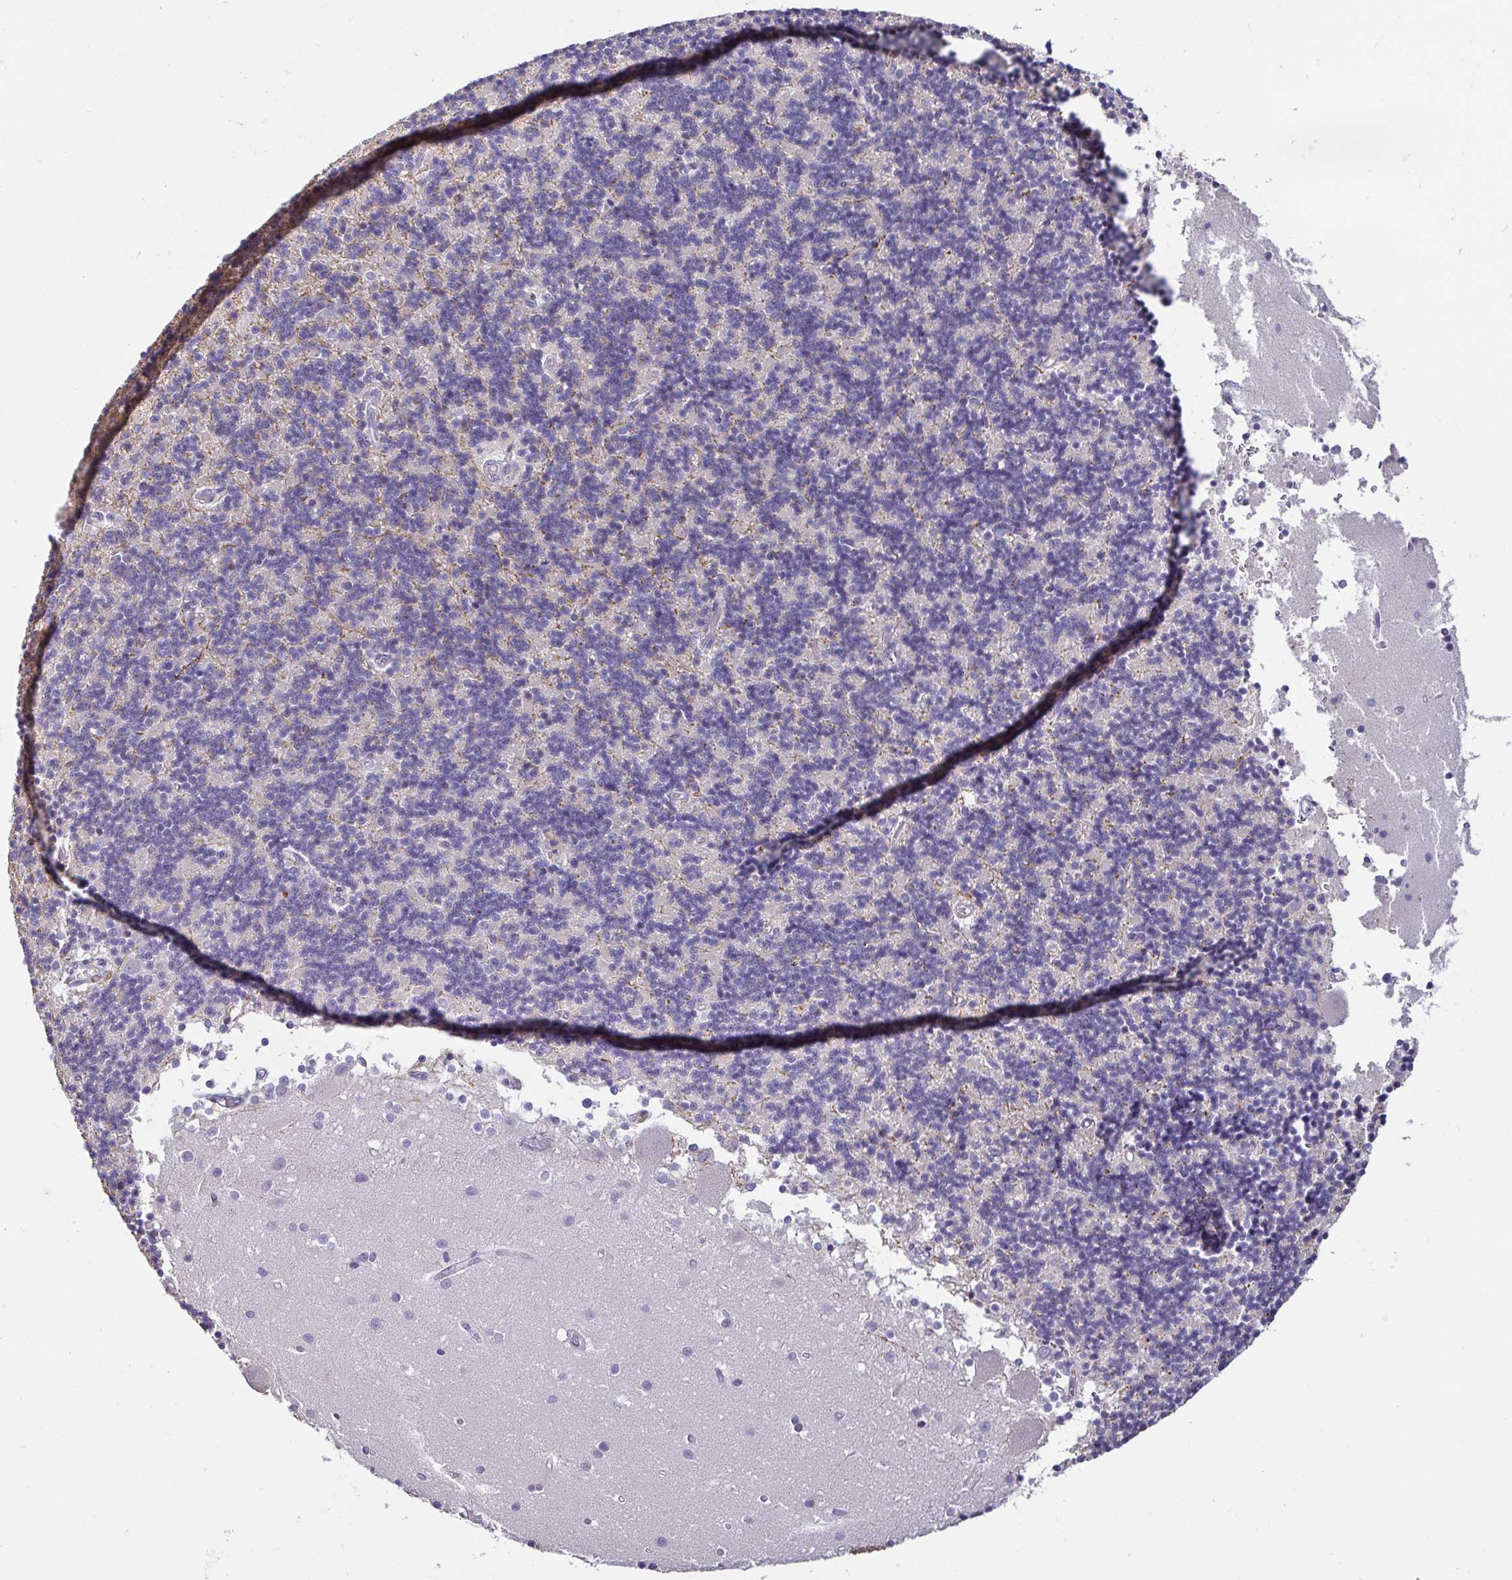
{"staining": {"intensity": "negative", "quantity": "none", "location": "none"}, "tissue": "cerebellum", "cell_type": "Cells in granular layer", "image_type": "normal", "snomed": [{"axis": "morphology", "description": "Normal tissue, NOS"}, {"axis": "topography", "description": "Cerebellum"}], "caption": "Immunohistochemistry micrograph of benign cerebellum: human cerebellum stained with DAB shows no significant protein positivity in cells in granular layer. (Stains: DAB IHC with hematoxylin counter stain, Microscopy: brightfield microscopy at high magnification).", "gene": "ANLN", "patient": {"sex": "male", "age": 54}}